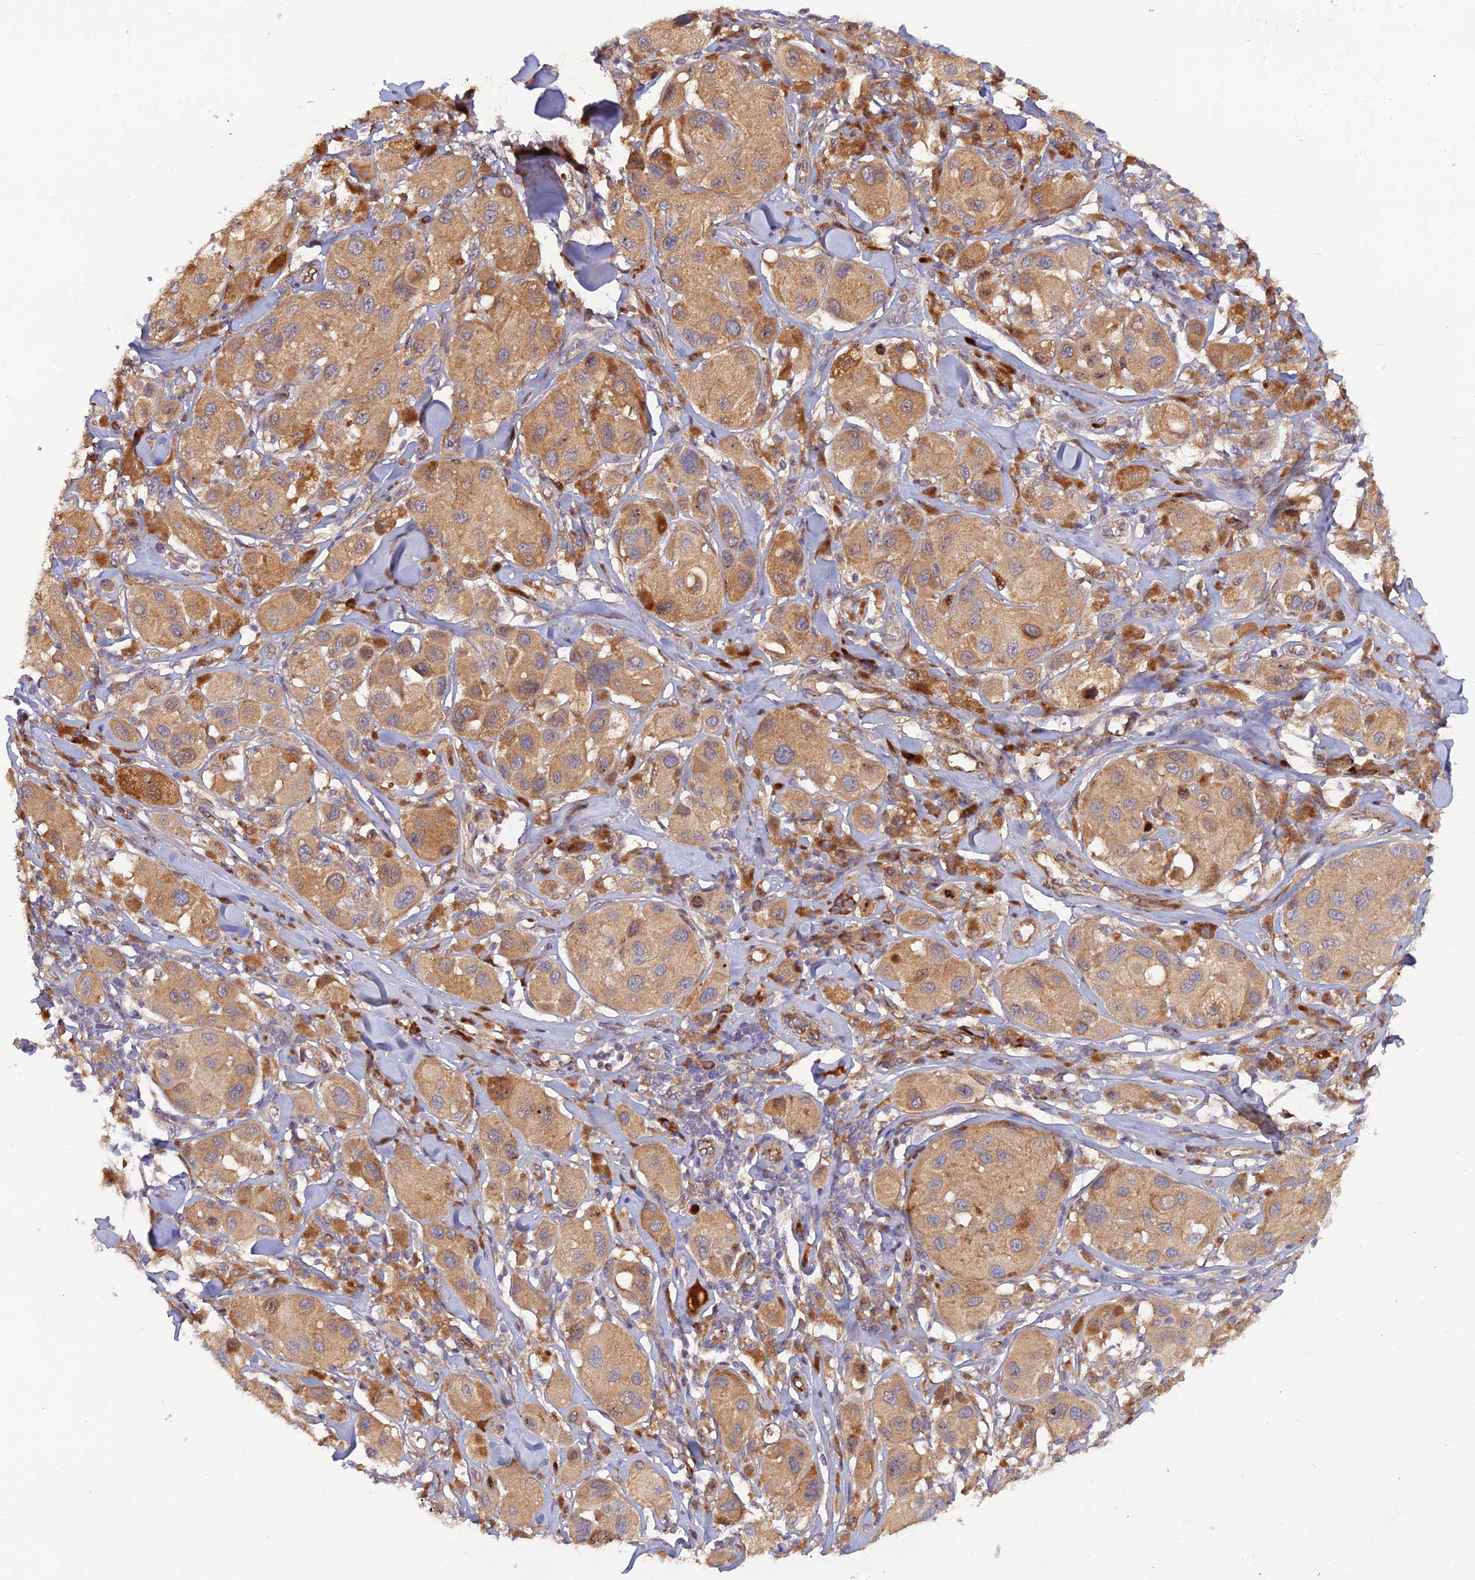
{"staining": {"intensity": "moderate", "quantity": ">75%", "location": "cytoplasmic/membranous"}, "tissue": "melanoma", "cell_type": "Tumor cells", "image_type": "cancer", "snomed": [{"axis": "morphology", "description": "Malignant melanoma, Metastatic site"}, {"axis": "topography", "description": "Skin"}], "caption": "Malignant melanoma (metastatic site) tissue shows moderate cytoplasmic/membranous expression in about >75% of tumor cells", "gene": "GMCL1", "patient": {"sex": "male", "age": 41}}